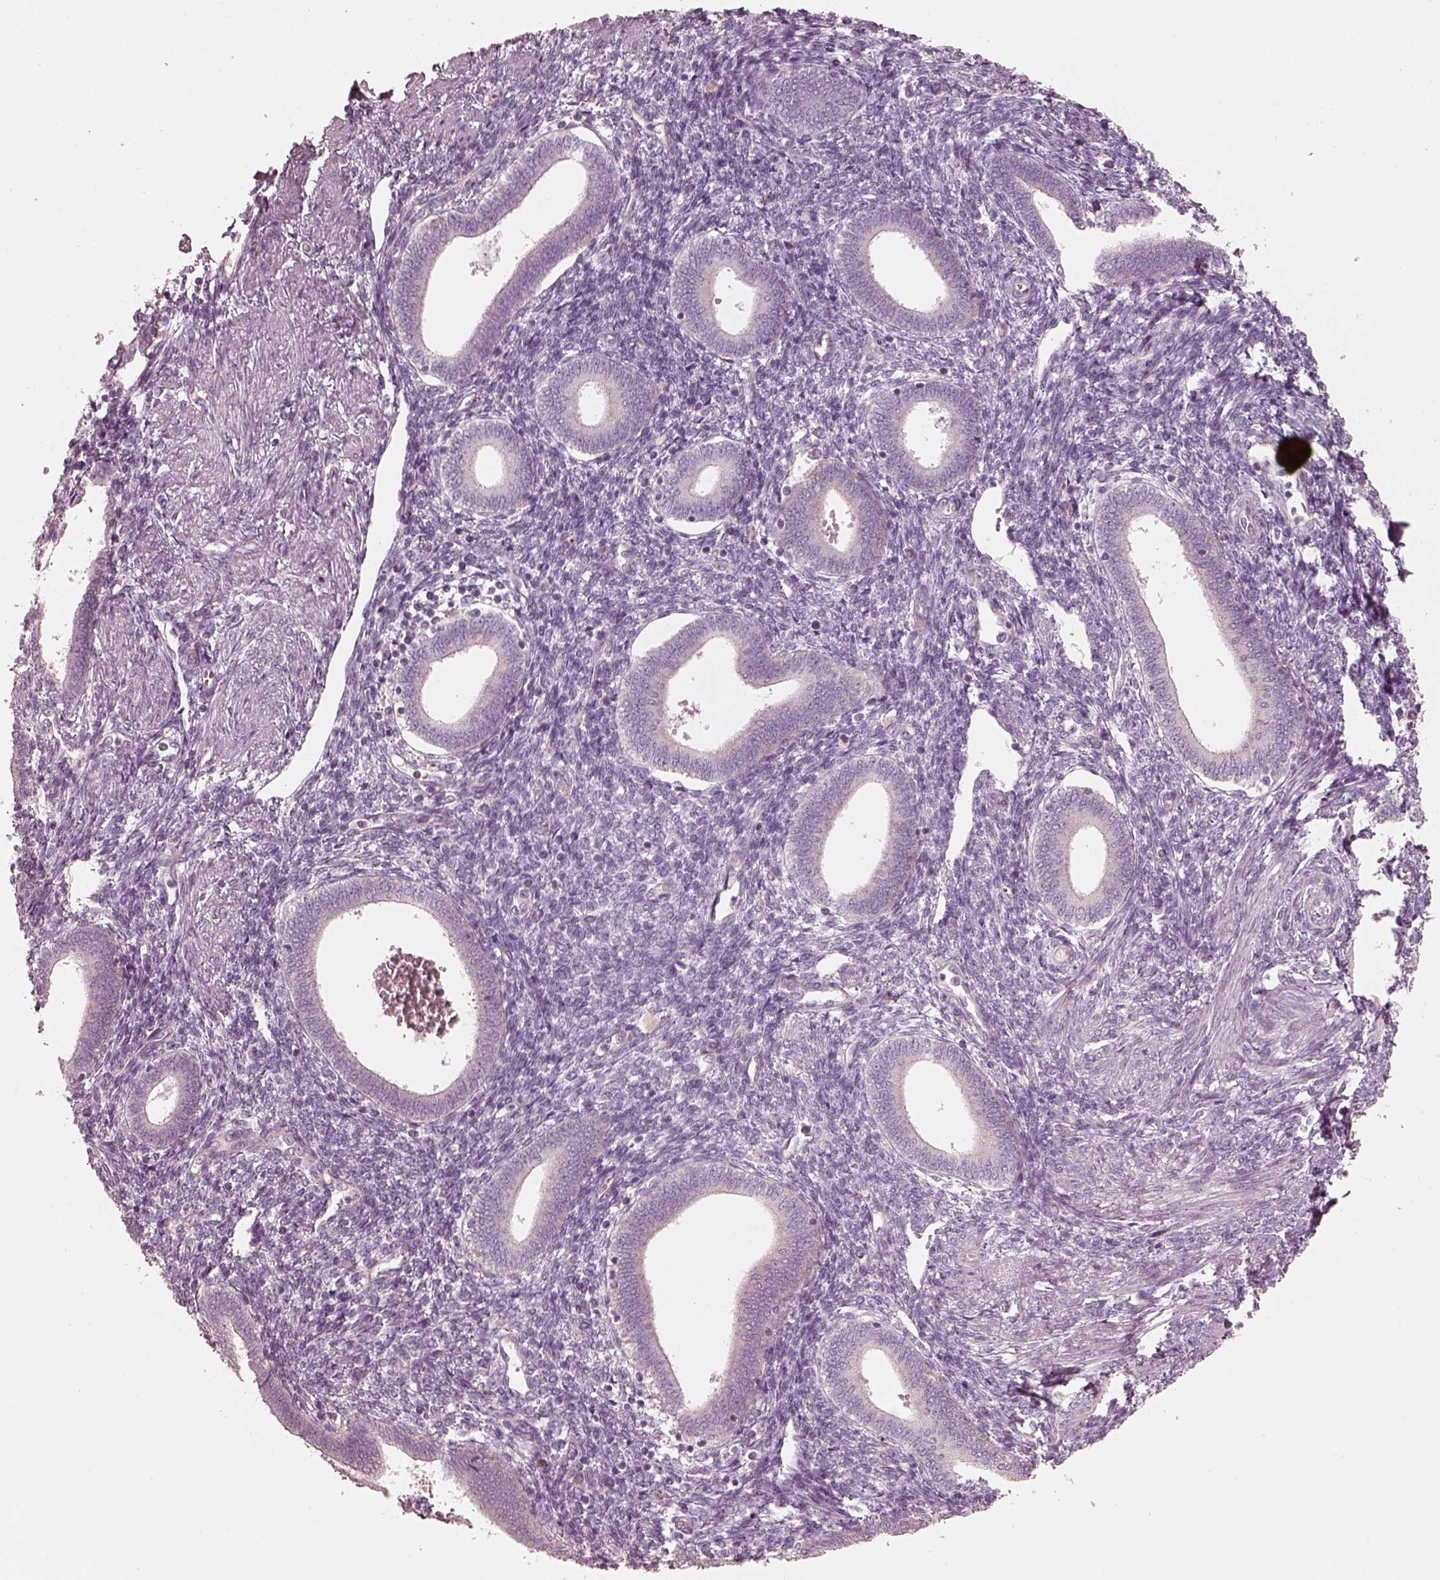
{"staining": {"intensity": "negative", "quantity": "none", "location": "none"}, "tissue": "endometrium", "cell_type": "Cells in endometrial stroma", "image_type": "normal", "snomed": [{"axis": "morphology", "description": "Normal tissue, NOS"}, {"axis": "topography", "description": "Endometrium"}], "caption": "Cells in endometrial stroma are negative for protein expression in normal human endometrium.", "gene": "RAB3C", "patient": {"sex": "female", "age": 42}}